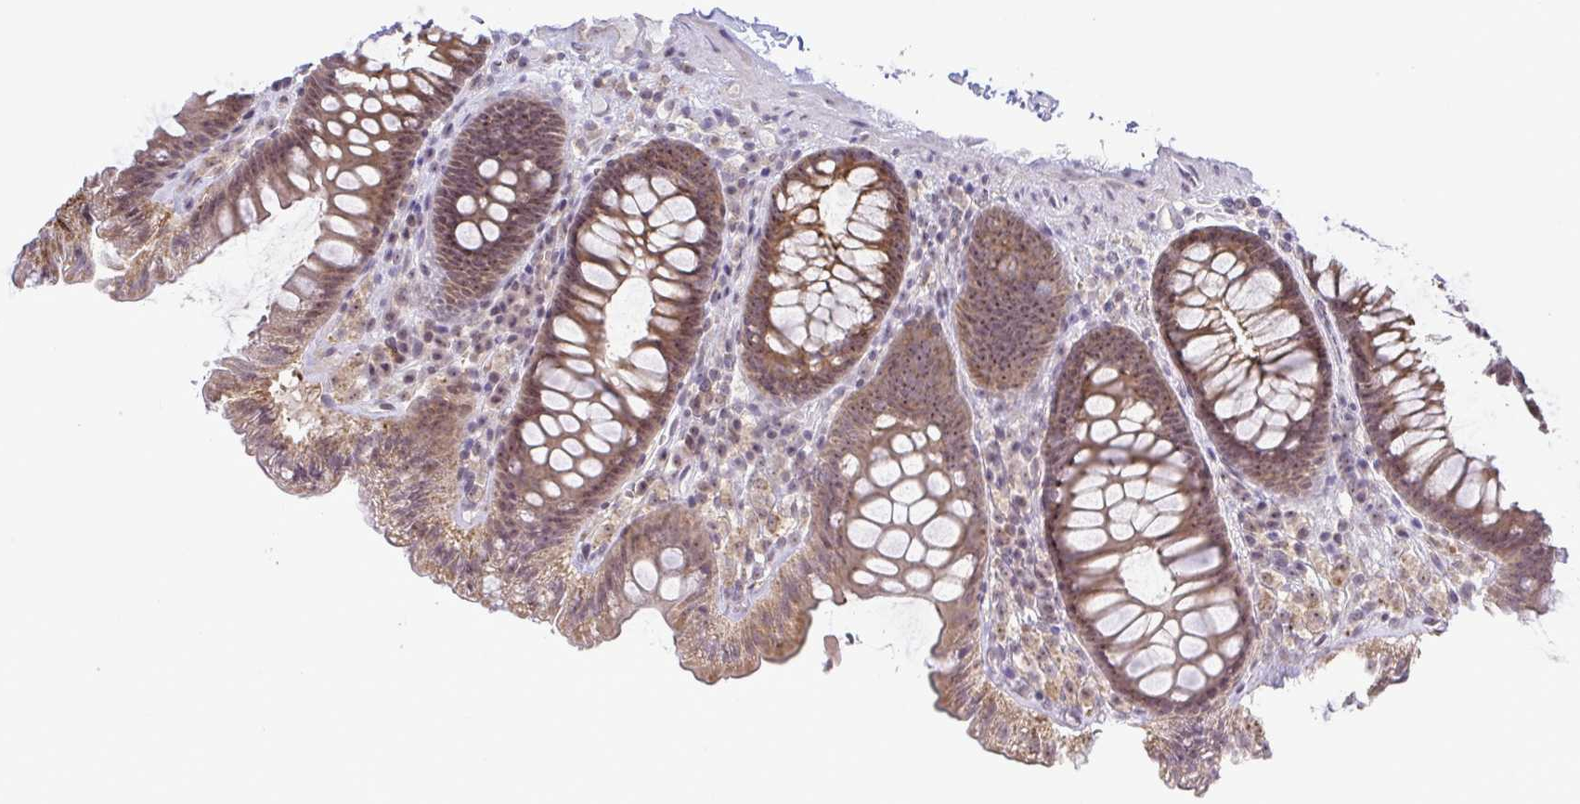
{"staining": {"intensity": "negative", "quantity": "none", "location": "none"}, "tissue": "colon", "cell_type": "Endothelial cells", "image_type": "normal", "snomed": [{"axis": "morphology", "description": "Normal tissue, NOS"}, {"axis": "topography", "description": "Colon"}, {"axis": "topography", "description": "Peripheral nerve tissue"}], "caption": "DAB (3,3'-diaminobenzidine) immunohistochemical staining of unremarkable colon demonstrates no significant expression in endothelial cells. (DAB immunohistochemistry (IHC) visualized using brightfield microscopy, high magnification).", "gene": "RSL24D1", "patient": {"sex": "male", "age": 84}}